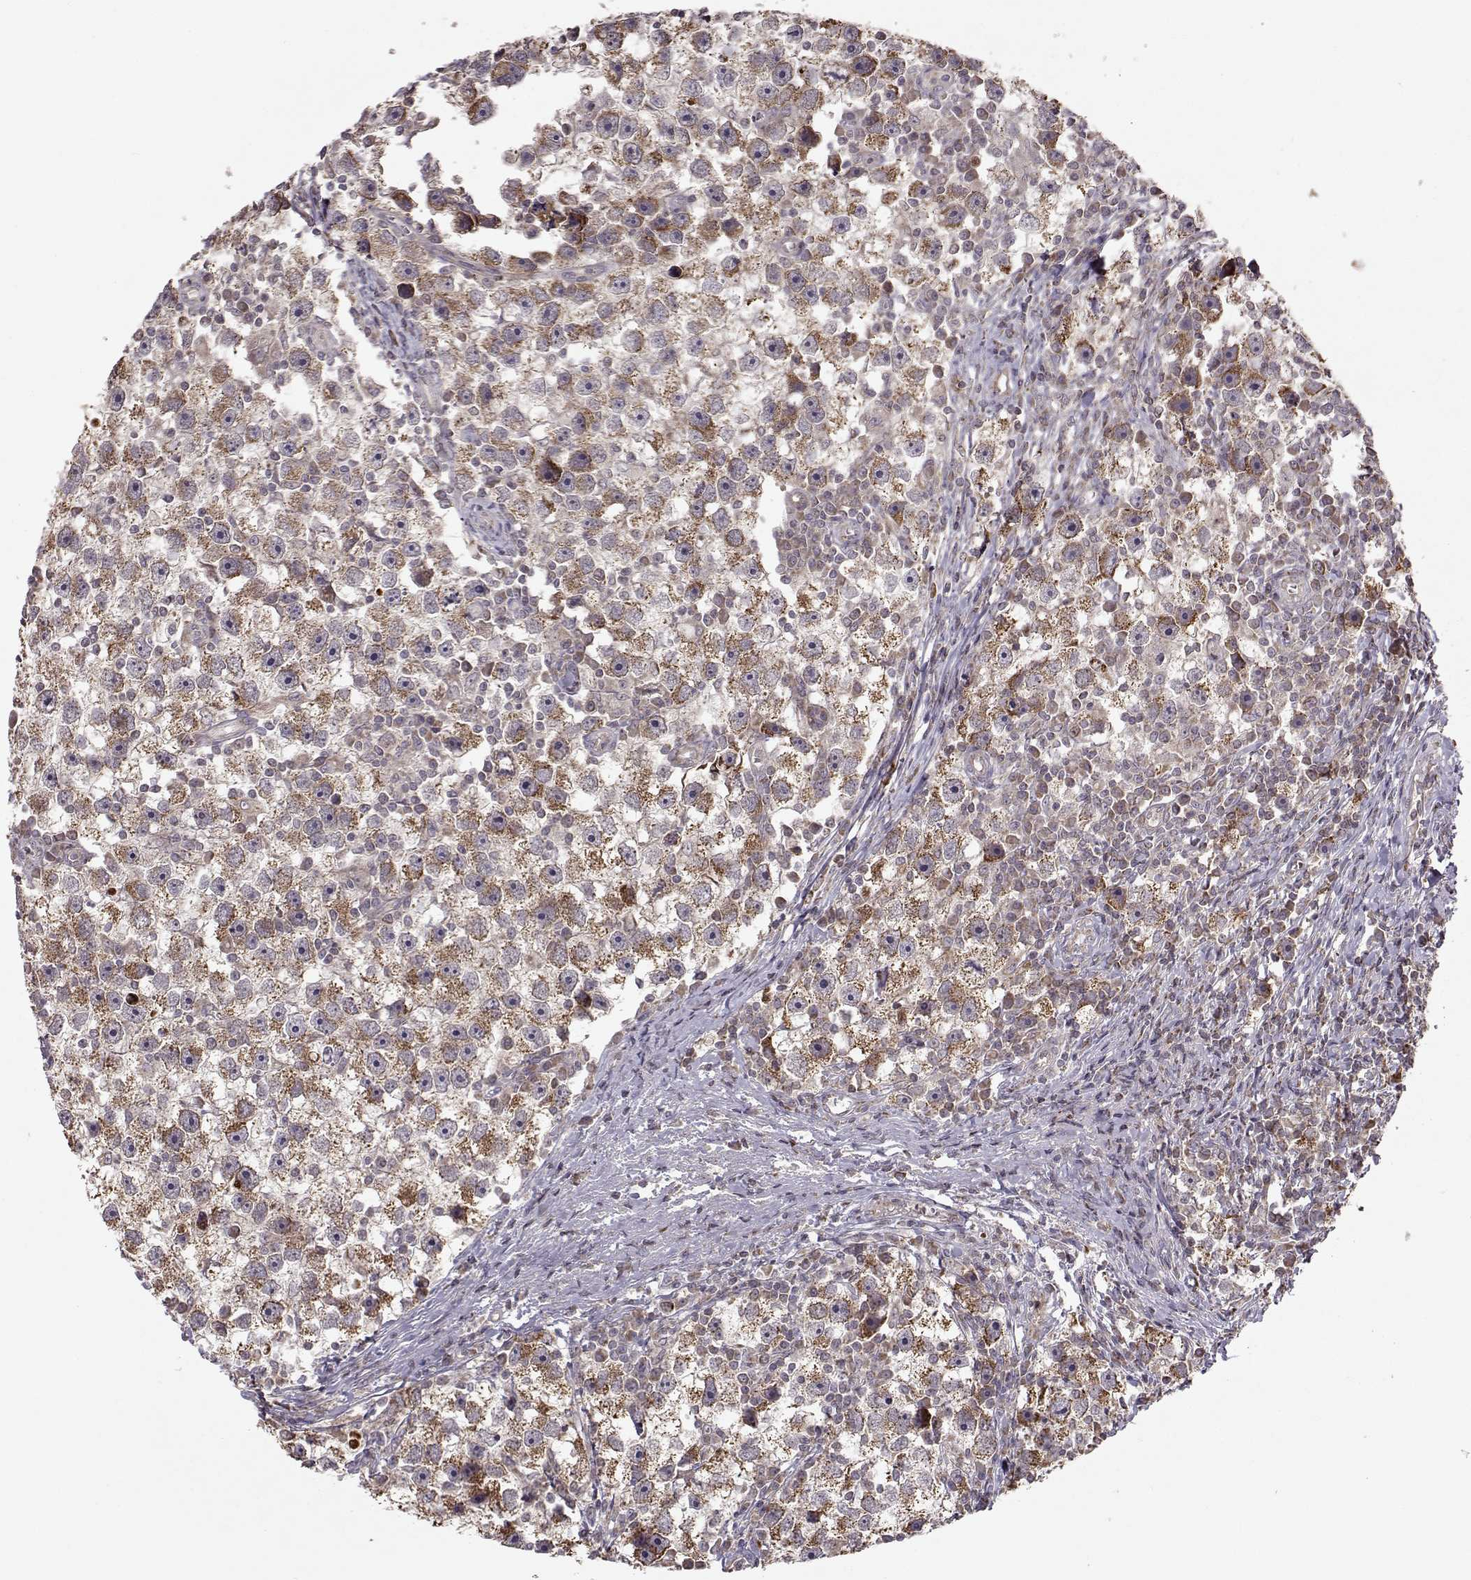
{"staining": {"intensity": "moderate", "quantity": ">75%", "location": "cytoplasmic/membranous"}, "tissue": "testis cancer", "cell_type": "Tumor cells", "image_type": "cancer", "snomed": [{"axis": "morphology", "description": "Seminoma, NOS"}, {"axis": "topography", "description": "Testis"}], "caption": "A histopathology image showing moderate cytoplasmic/membranous positivity in about >75% of tumor cells in seminoma (testis), as visualized by brown immunohistochemical staining.", "gene": "CMTM3", "patient": {"sex": "male", "age": 30}}